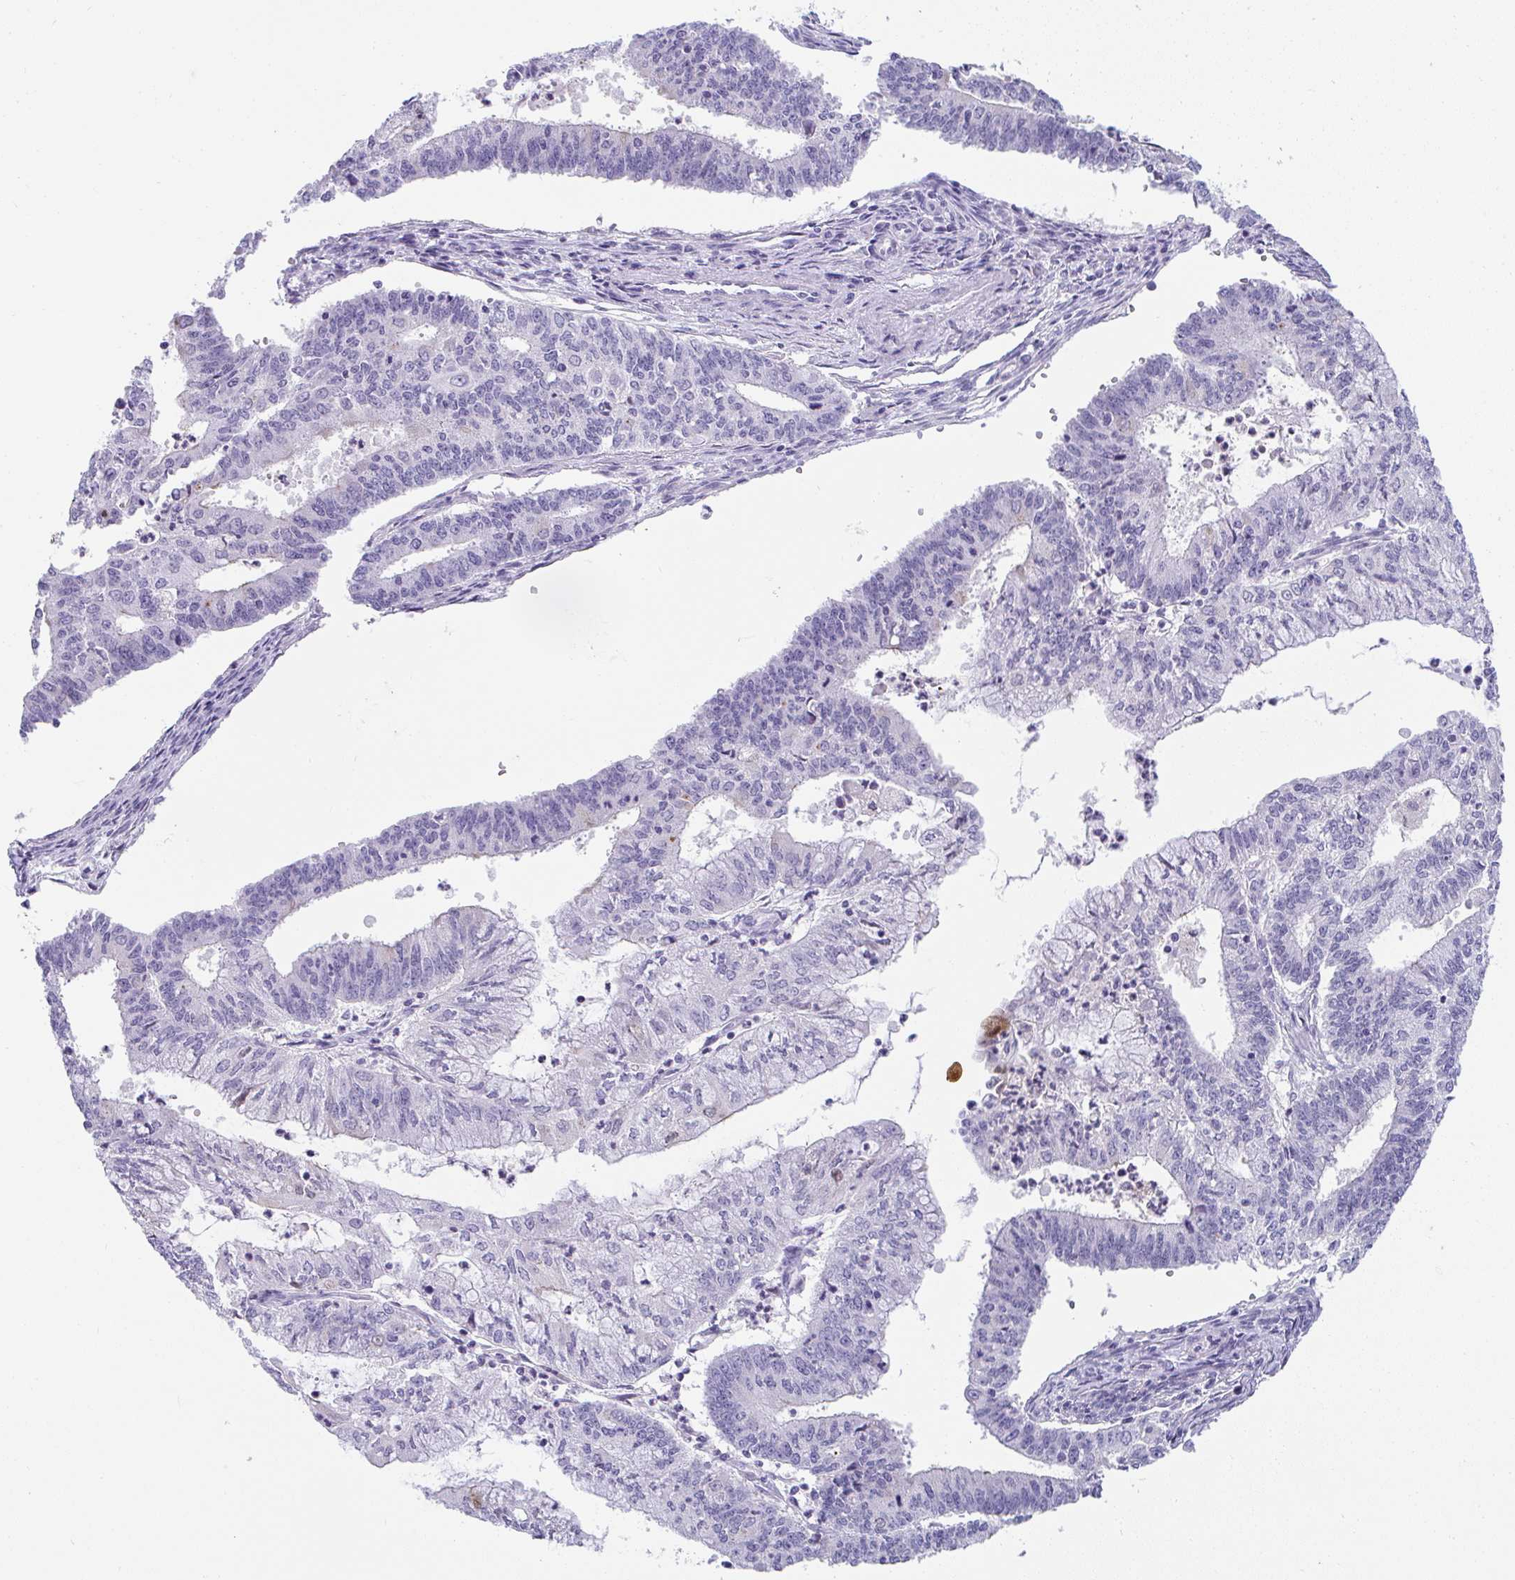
{"staining": {"intensity": "negative", "quantity": "none", "location": "none"}, "tissue": "endometrial cancer", "cell_type": "Tumor cells", "image_type": "cancer", "snomed": [{"axis": "morphology", "description": "Adenocarcinoma, NOS"}, {"axis": "topography", "description": "Endometrium"}], "caption": "Immunohistochemistry (IHC) photomicrograph of endometrial cancer stained for a protein (brown), which demonstrates no staining in tumor cells.", "gene": "TTC30B", "patient": {"sex": "female", "age": 61}}